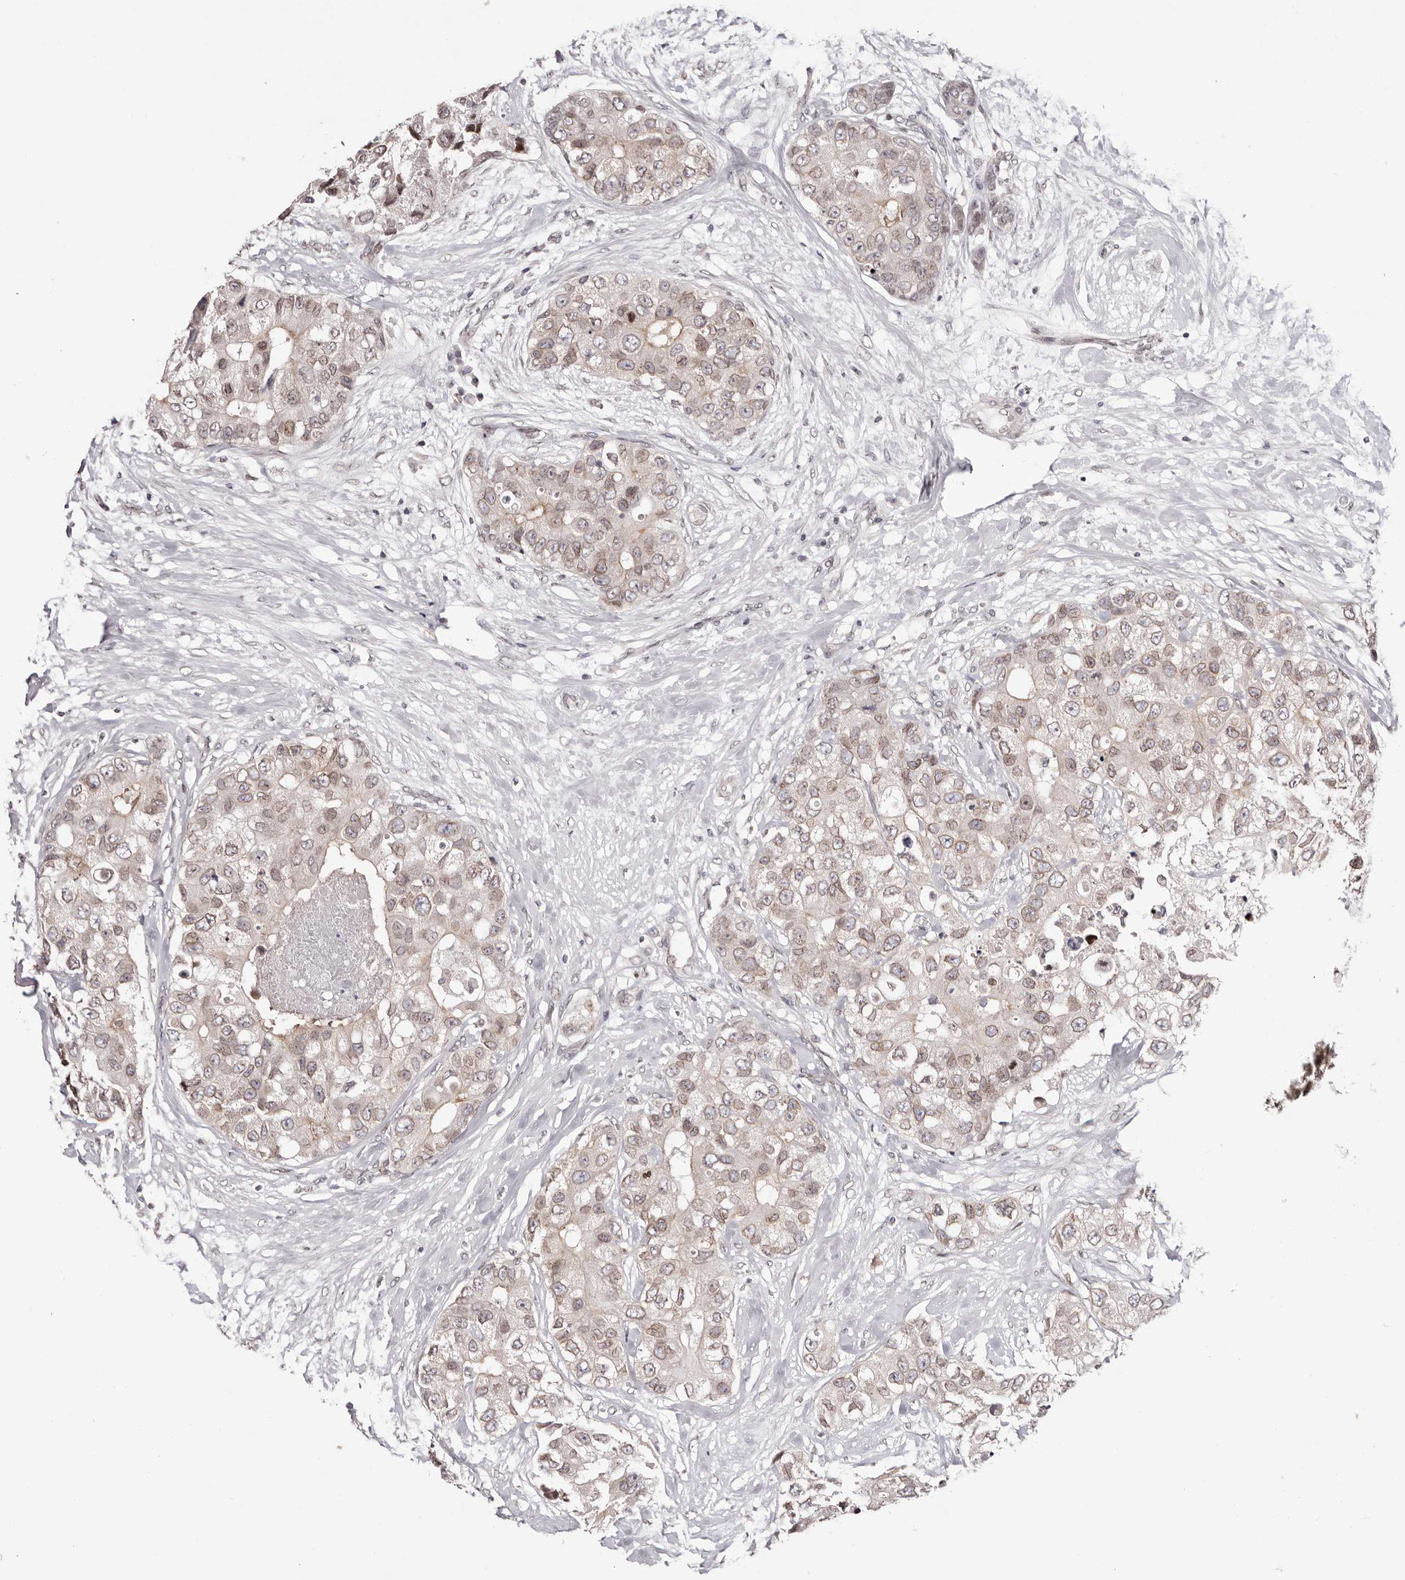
{"staining": {"intensity": "weak", "quantity": ">75%", "location": "cytoplasmic/membranous,nuclear"}, "tissue": "breast cancer", "cell_type": "Tumor cells", "image_type": "cancer", "snomed": [{"axis": "morphology", "description": "Duct carcinoma"}, {"axis": "topography", "description": "Breast"}], "caption": "The histopathology image reveals immunohistochemical staining of infiltrating ductal carcinoma (breast). There is weak cytoplasmic/membranous and nuclear expression is seen in approximately >75% of tumor cells. The staining is performed using DAB (3,3'-diaminobenzidine) brown chromogen to label protein expression. The nuclei are counter-stained blue using hematoxylin.", "gene": "NUP153", "patient": {"sex": "female", "age": 62}}